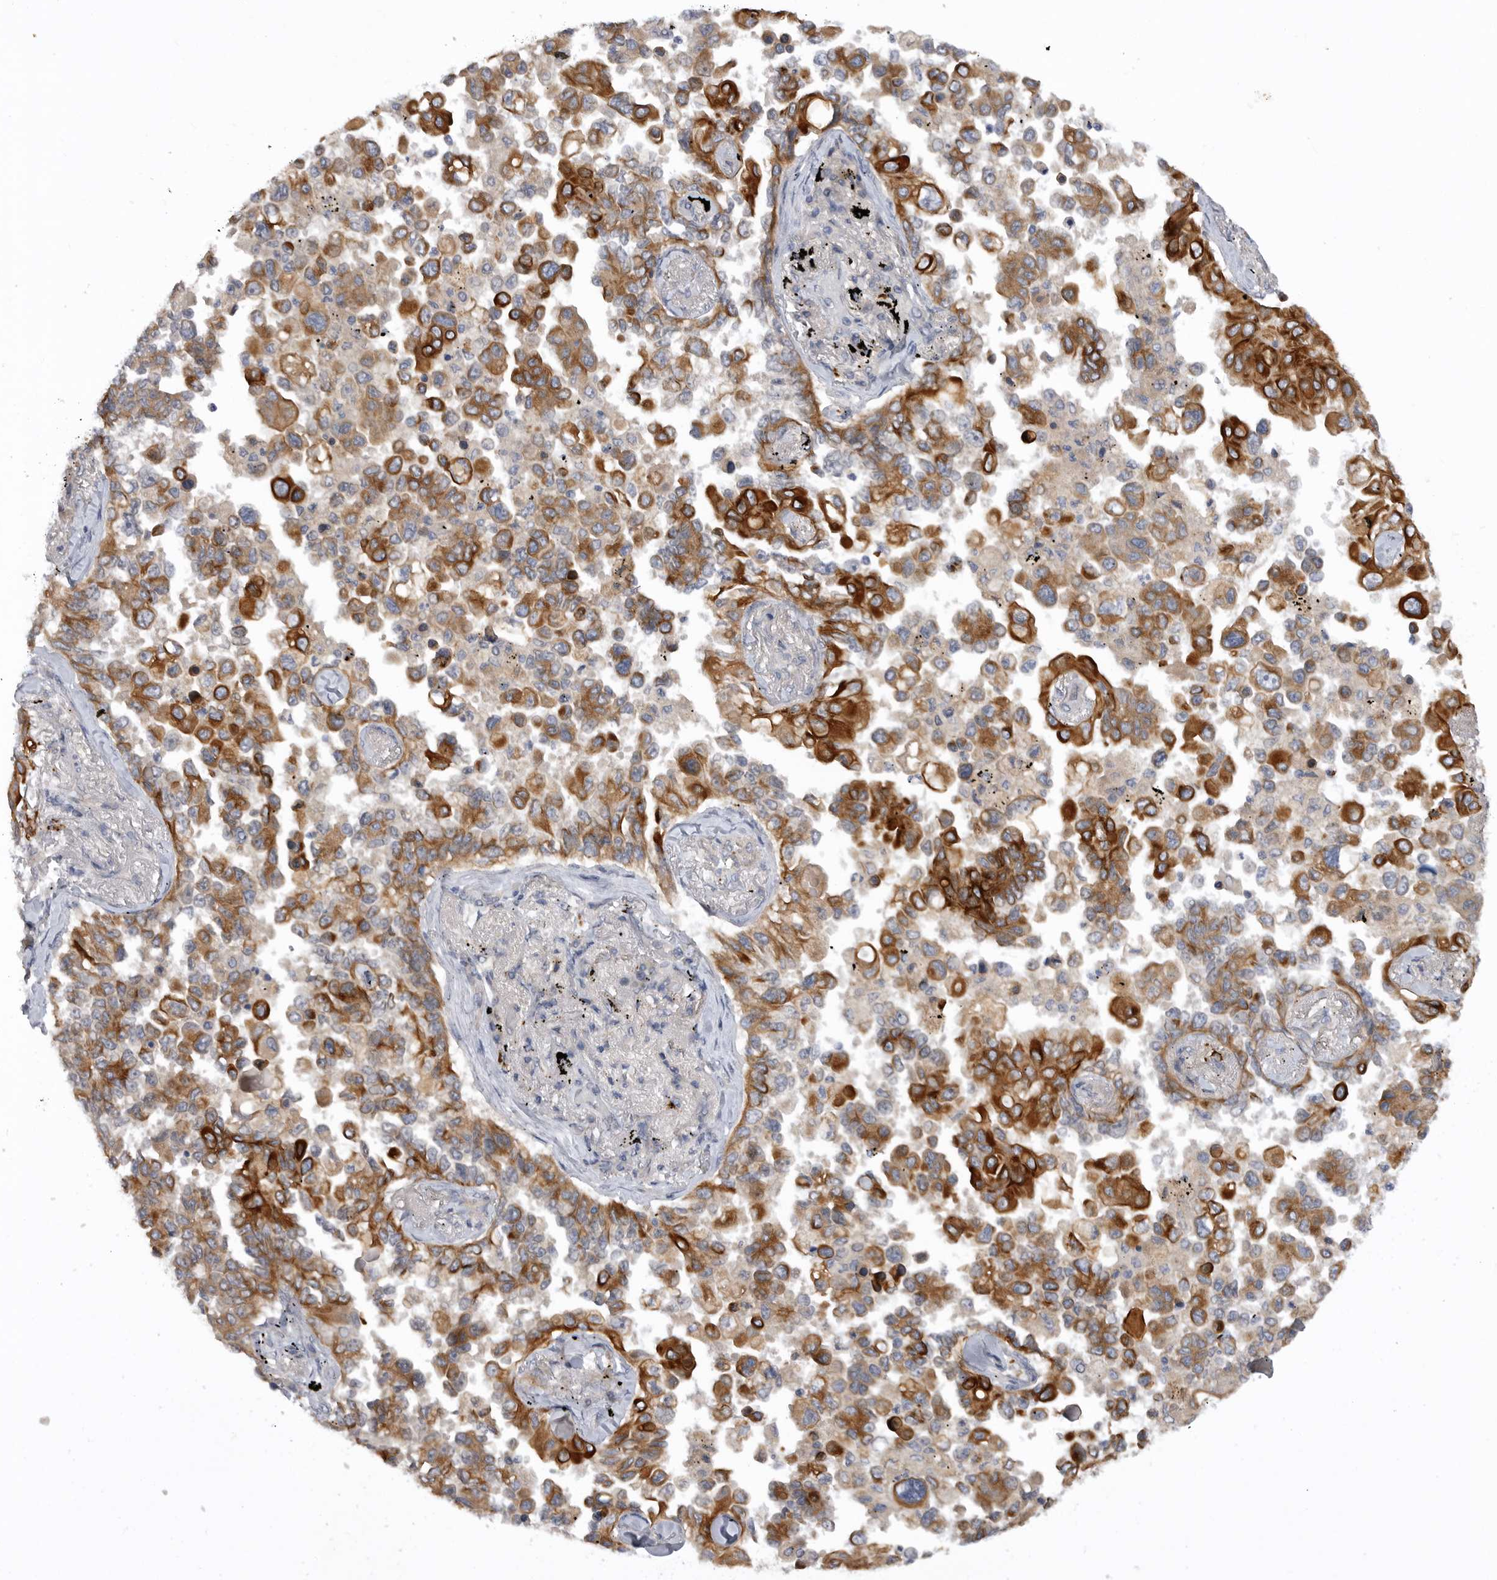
{"staining": {"intensity": "strong", "quantity": ">75%", "location": "cytoplasmic/membranous"}, "tissue": "lung cancer", "cell_type": "Tumor cells", "image_type": "cancer", "snomed": [{"axis": "morphology", "description": "Adenocarcinoma, NOS"}, {"axis": "topography", "description": "Lung"}], "caption": "Immunohistochemistry histopathology image of lung cancer (adenocarcinoma) stained for a protein (brown), which reveals high levels of strong cytoplasmic/membranous positivity in about >75% of tumor cells.", "gene": "DHDDS", "patient": {"sex": "female", "age": 67}}